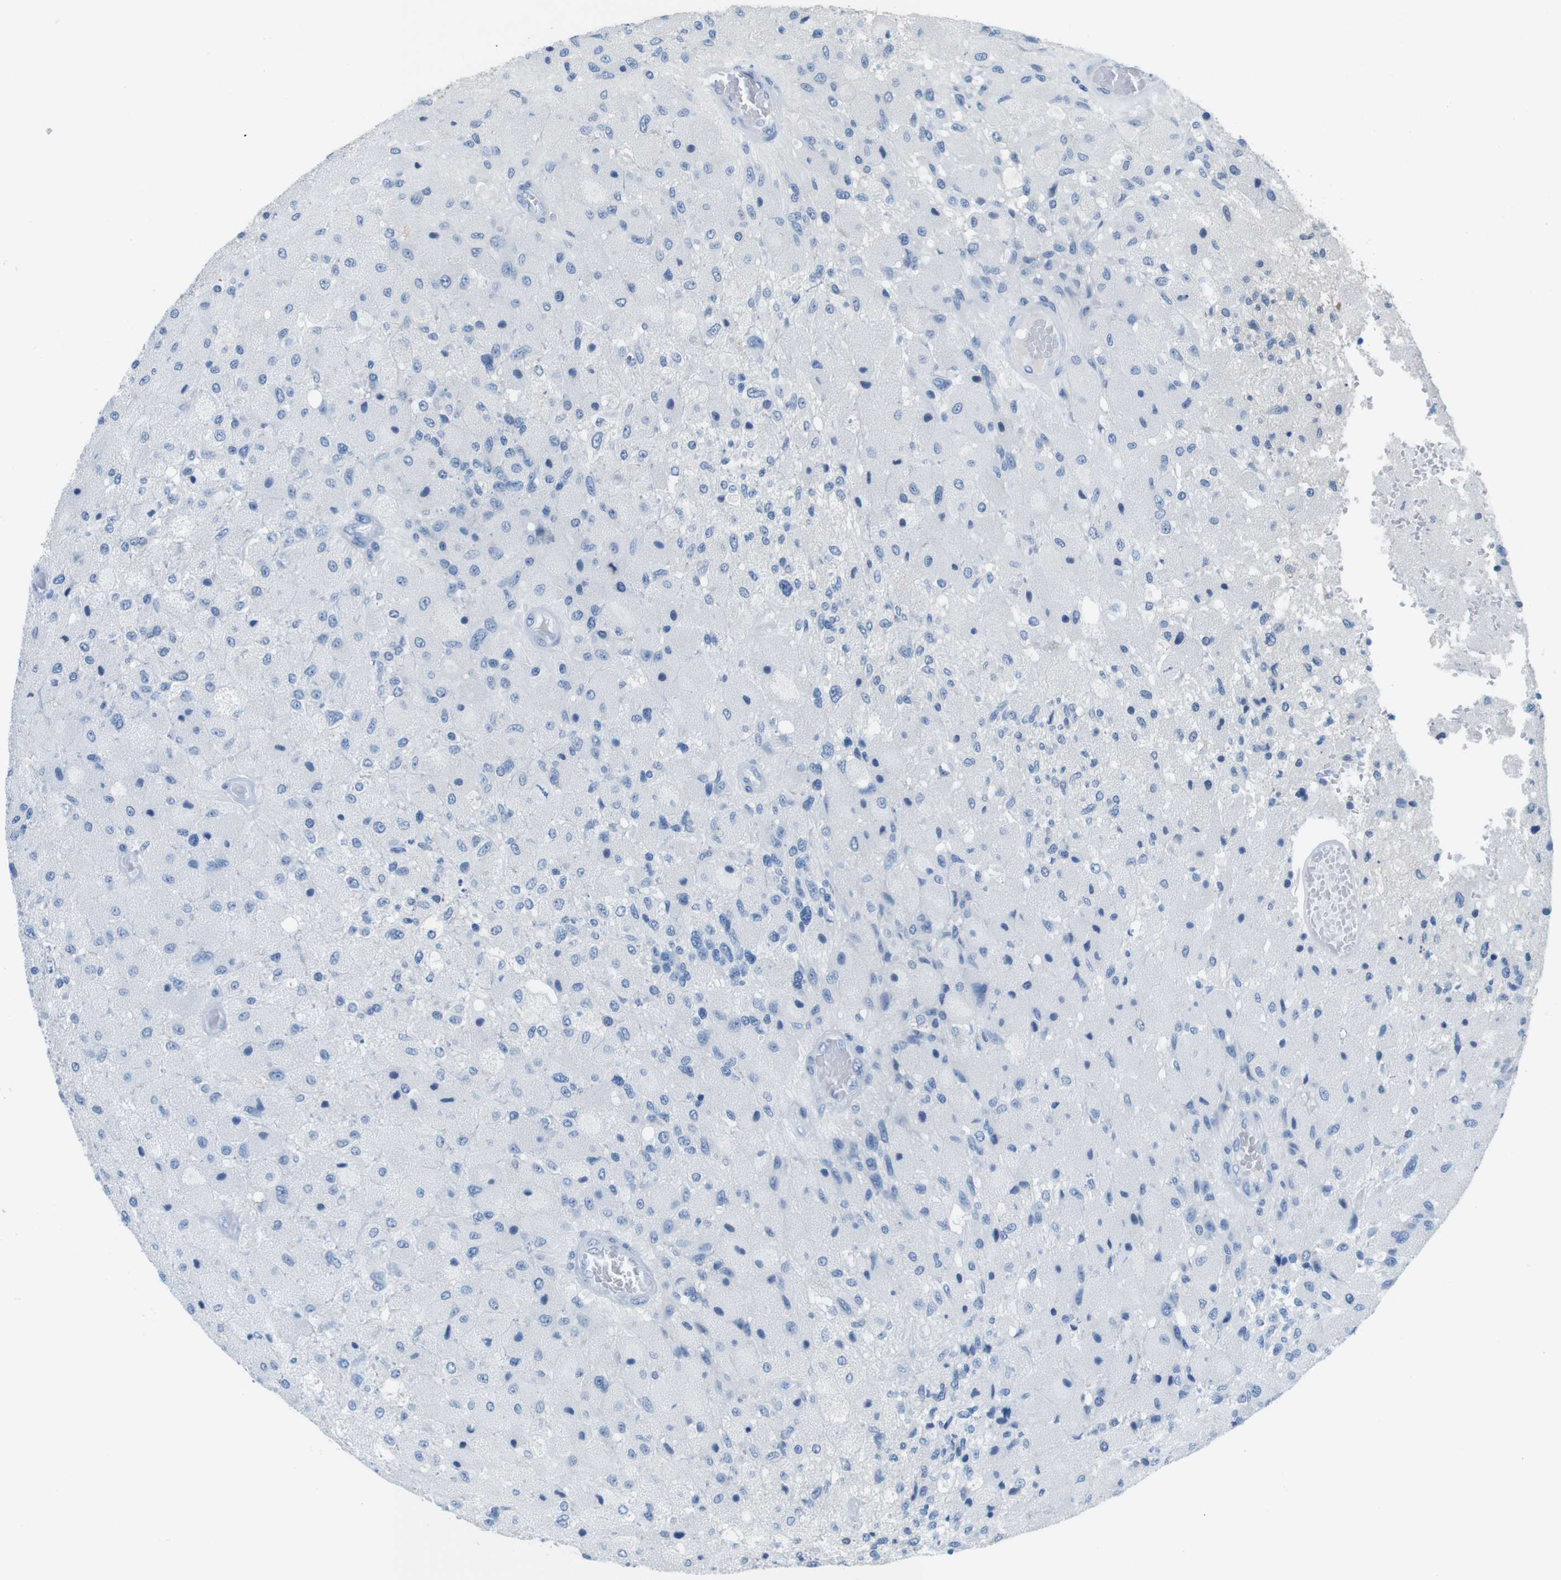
{"staining": {"intensity": "negative", "quantity": "none", "location": "none"}, "tissue": "glioma", "cell_type": "Tumor cells", "image_type": "cancer", "snomed": [{"axis": "morphology", "description": "Normal tissue, NOS"}, {"axis": "morphology", "description": "Glioma, malignant, High grade"}, {"axis": "topography", "description": "Cerebral cortex"}], "caption": "Tumor cells show no significant expression in glioma. (DAB IHC visualized using brightfield microscopy, high magnification).", "gene": "SLC35A3", "patient": {"sex": "male", "age": 77}}